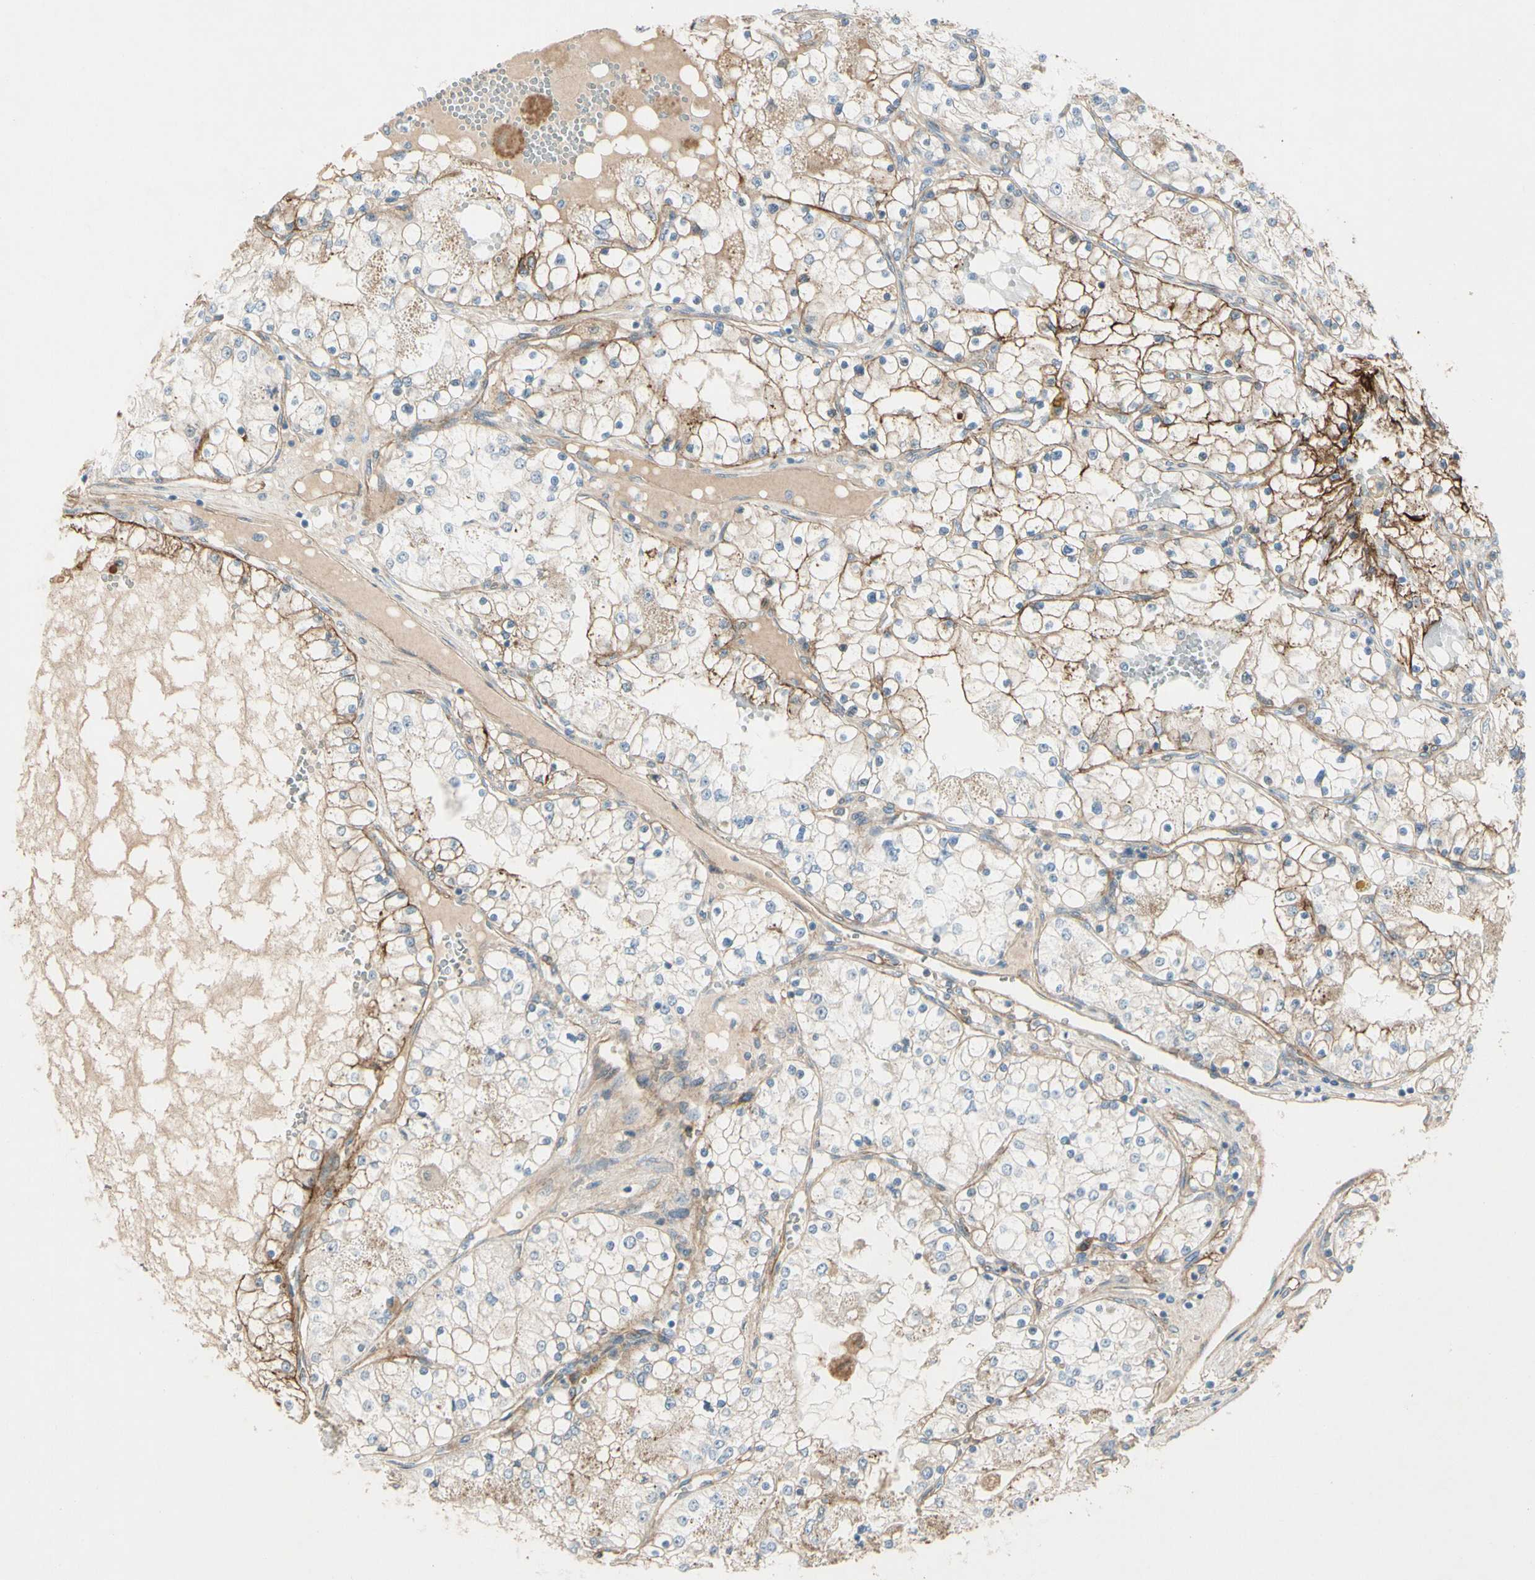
{"staining": {"intensity": "moderate", "quantity": "25%-75%", "location": "cytoplasmic/membranous"}, "tissue": "renal cancer", "cell_type": "Tumor cells", "image_type": "cancer", "snomed": [{"axis": "morphology", "description": "Adenocarcinoma, NOS"}, {"axis": "topography", "description": "Kidney"}], "caption": "Brown immunohistochemical staining in human renal cancer (adenocarcinoma) displays moderate cytoplasmic/membranous expression in about 25%-75% of tumor cells. Using DAB (brown) and hematoxylin (blue) stains, captured at high magnification using brightfield microscopy.", "gene": "ITGA3", "patient": {"sex": "male", "age": 68}}